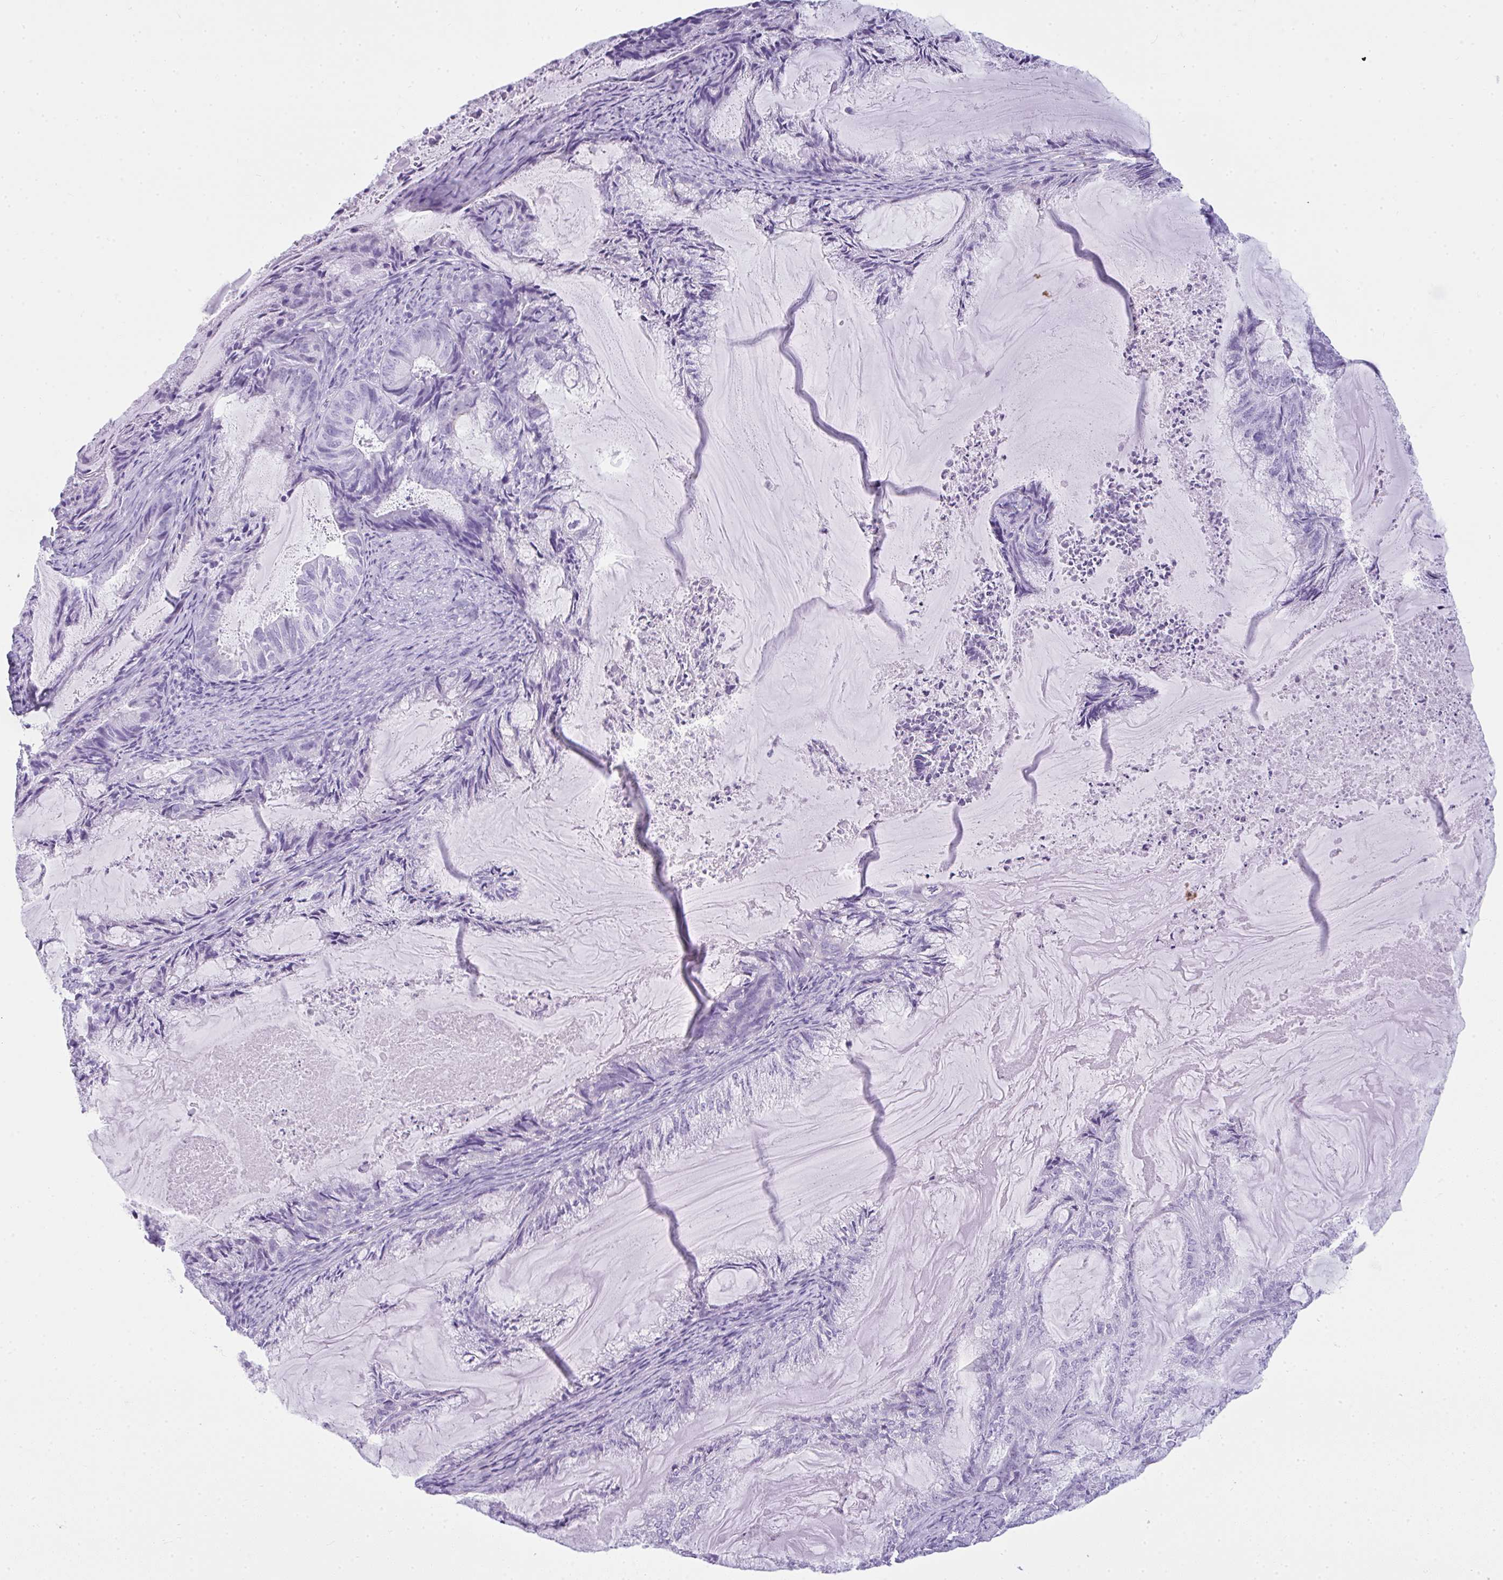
{"staining": {"intensity": "negative", "quantity": "none", "location": "none"}, "tissue": "endometrial cancer", "cell_type": "Tumor cells", "image_type": "cancer", "snomed": [{"axis": "morphology", "description": "Adenocarcinoma, NOS"}, {"axis": "topography", "description": "Endometrium"}], "caption": "Photomicrograph shows no significant protein staining in tumor cells of endometrial cancer (adenocarcinoma).", "gene": "RASL10A", "patient": {"sex": "female", "age": 86}}